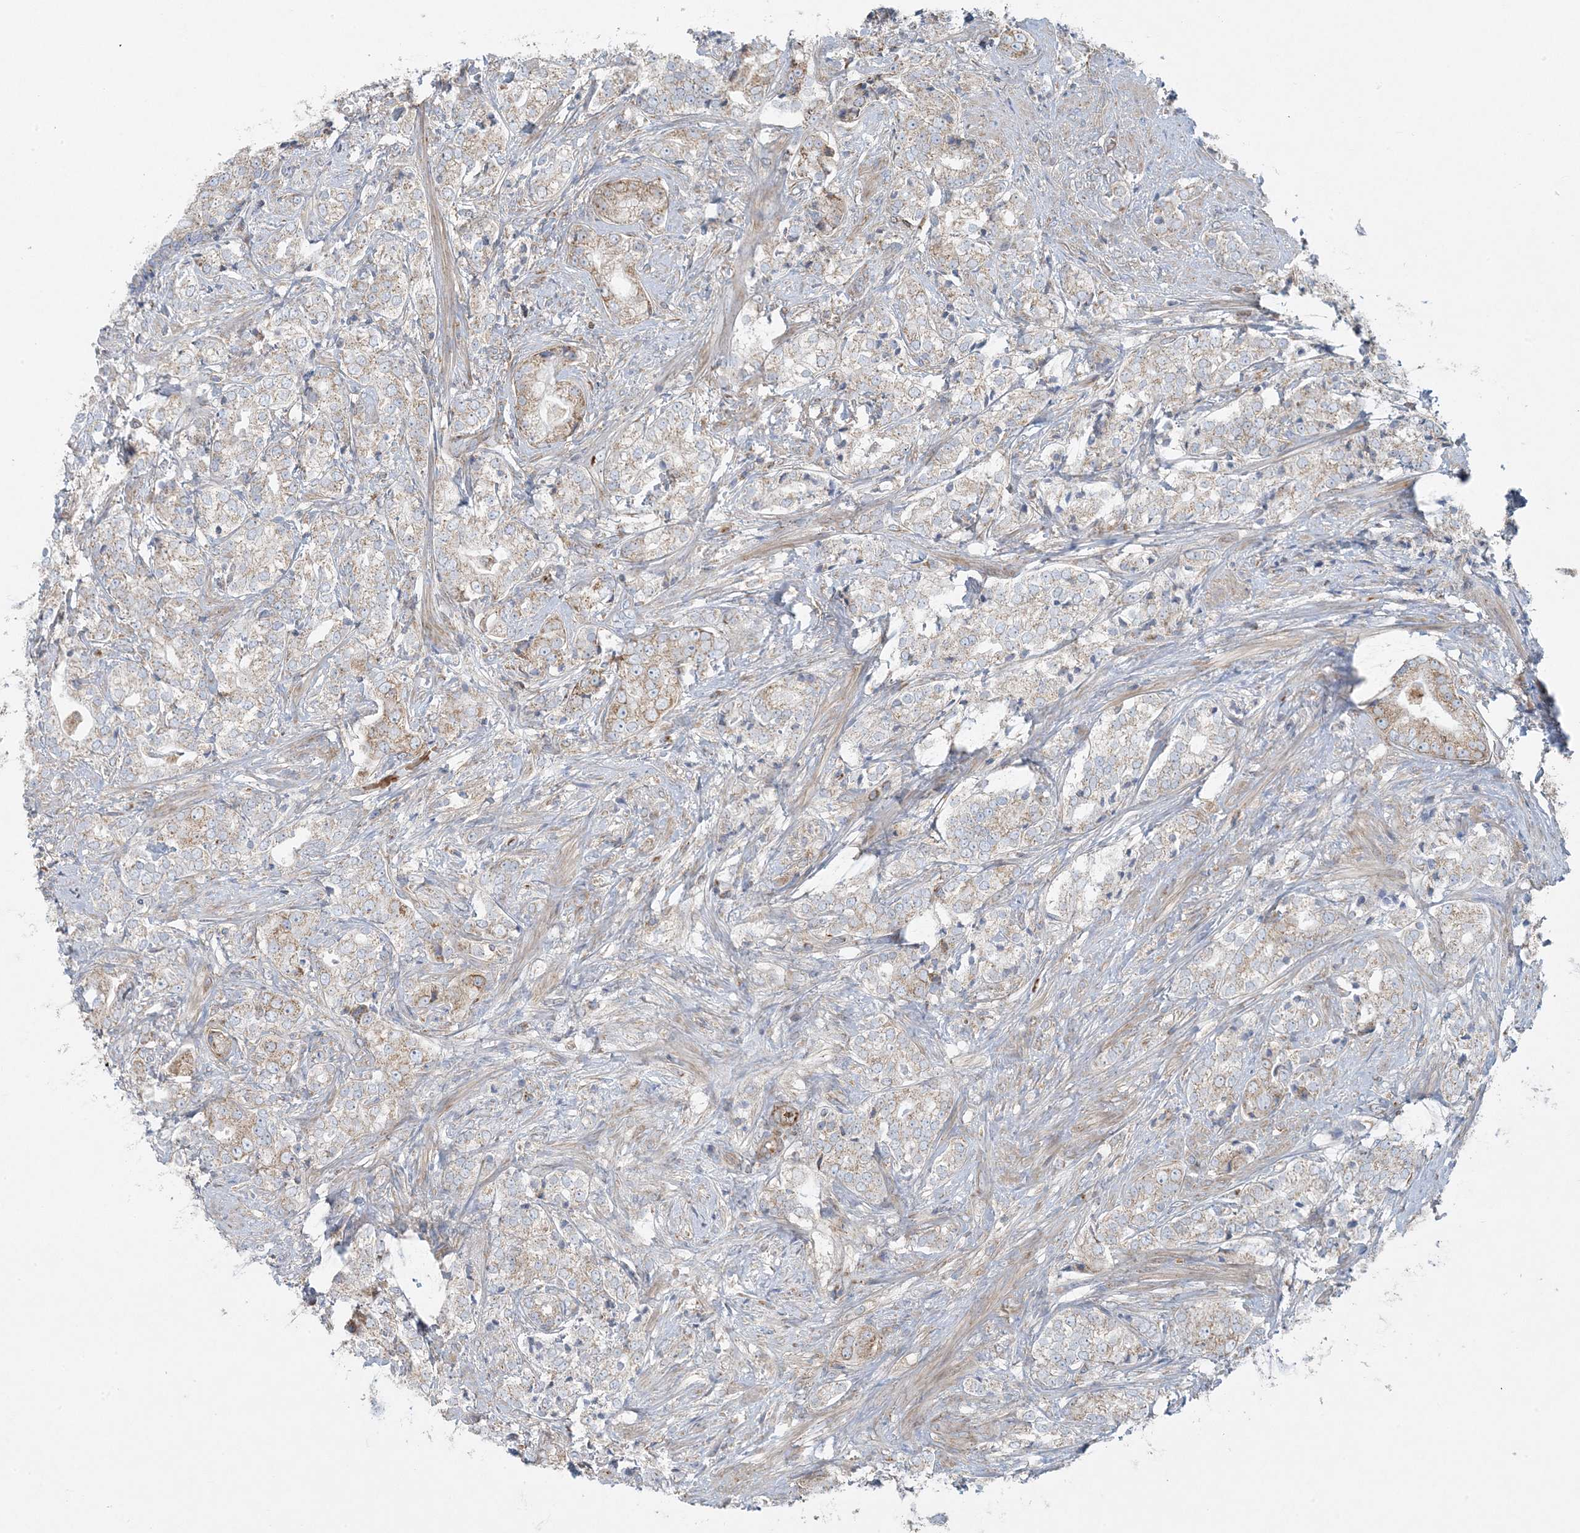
{"staining": {"intensity": "moderate", "quantity": "25%-75%", "location": "cytoplasmic/membranous"}, "tissue": "prostate cancer", "cell_type": "Tumor cells", "image_type": "cancer", "snomed": [{"axis": "morphology", "description": "Adenocarcinoma, High grade"}, {"axis": "topography", "description": "Prostate"}], "caption": "Approximately 25%-75% of tumor cells in prostate adenocarcinoma (high-grade) exhibit moderate cytoplasmic/membranous protein expression as visualized by brown immunohistochemical staining.", "gene": "PIK3R4", "patient": {"sex": "male", "age": 69}}